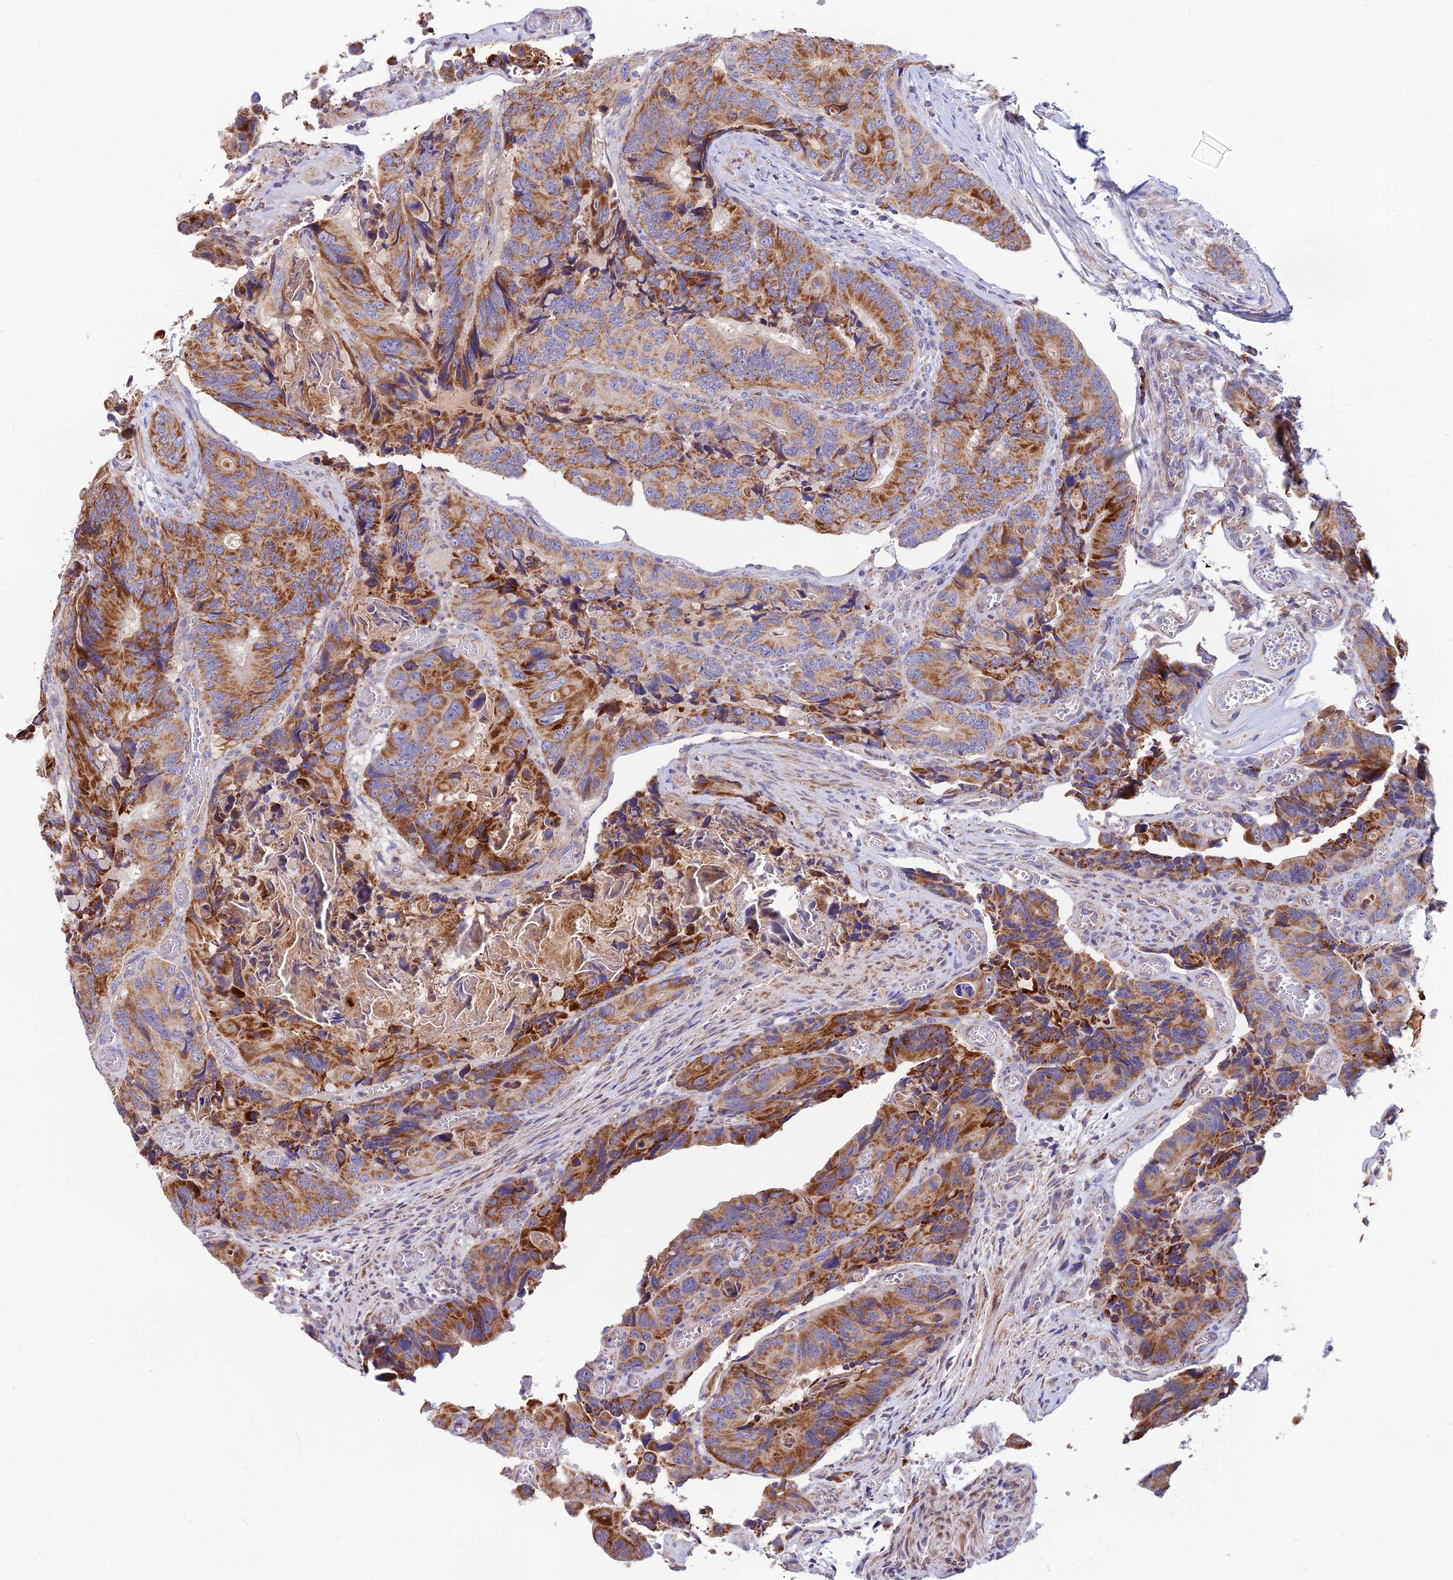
{"staining": {"intensity": "moderate", "quantity": ">75%", "location": "cytoplasmic/membranous"}, "tissue": "colorectal cancer", "cell_type": "Tumor cells", "image_type": "cancer", "snomed": [{"axis": "morphology", "description": "Adenocarcinoma, NOS"}, {"axis": "topography", "description": "Colon"}], "caption": "IHC of colorectal cancer (adenocarcinoma) exhibits medium levels of moderate cytoplasmic/membranous positivity in about >75% of tumor cells.", "gene": "ECI1", "patient": {"sex": "male", "age": 84}}